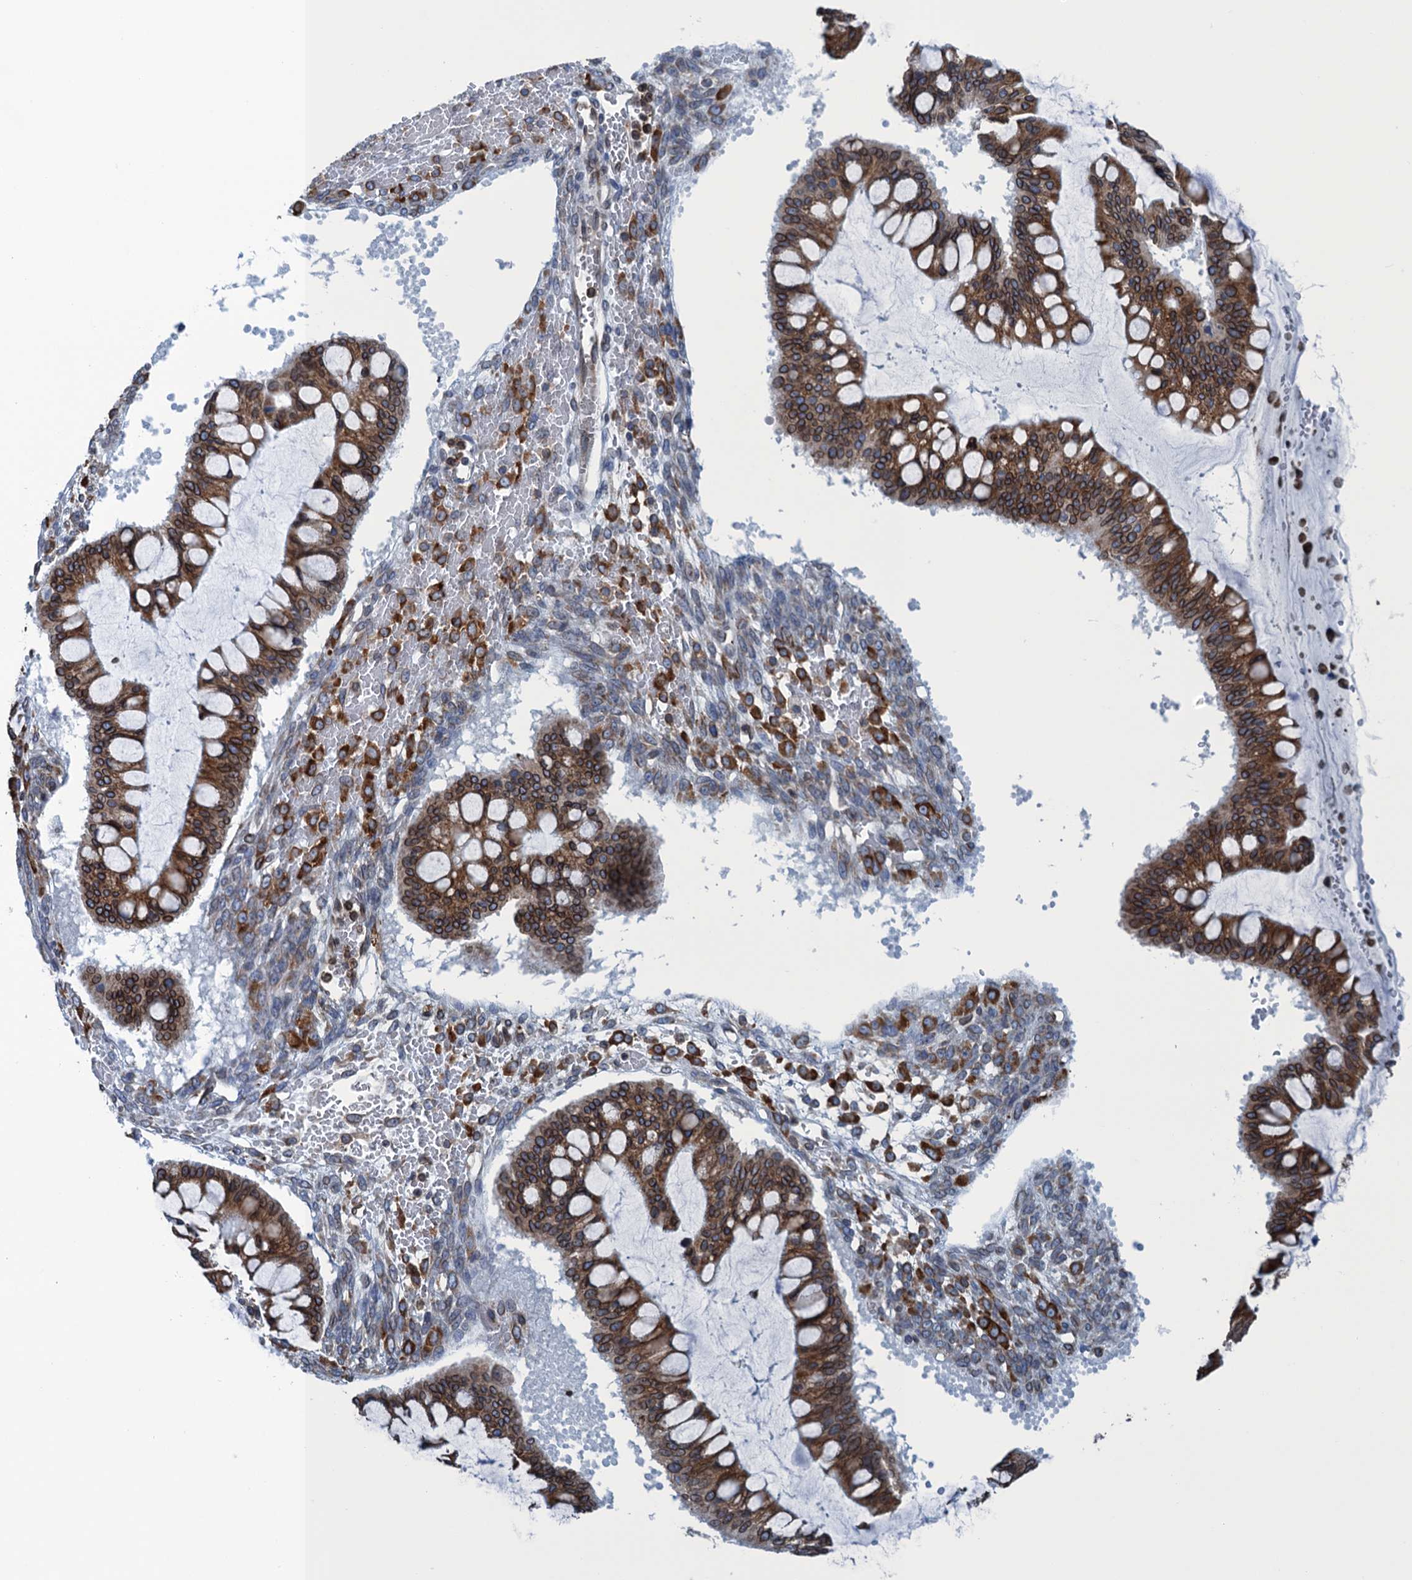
{"staining": {"intensity": "moderate", "quantity": ">75%", "location": "cytoplasmic/membranous"}, "tissue": "ovarian cancer", "cell_type": "Tumor cells", "image_type": "cancer", "snomed": [{"axis": "morphology", "description": "Cystadenocarcinoma, mucinous, NOS"}, {"axis": "topography", "description": "Ovary"}], "caption": "Mucinous cystadenocarcinoma (ovarian) stained for a protein demonstrates moderate cytoplasmic/membranous positivity in tumor cells.", "gene": "TMEM205", "patient": {"sex": "female", "age": 73}}